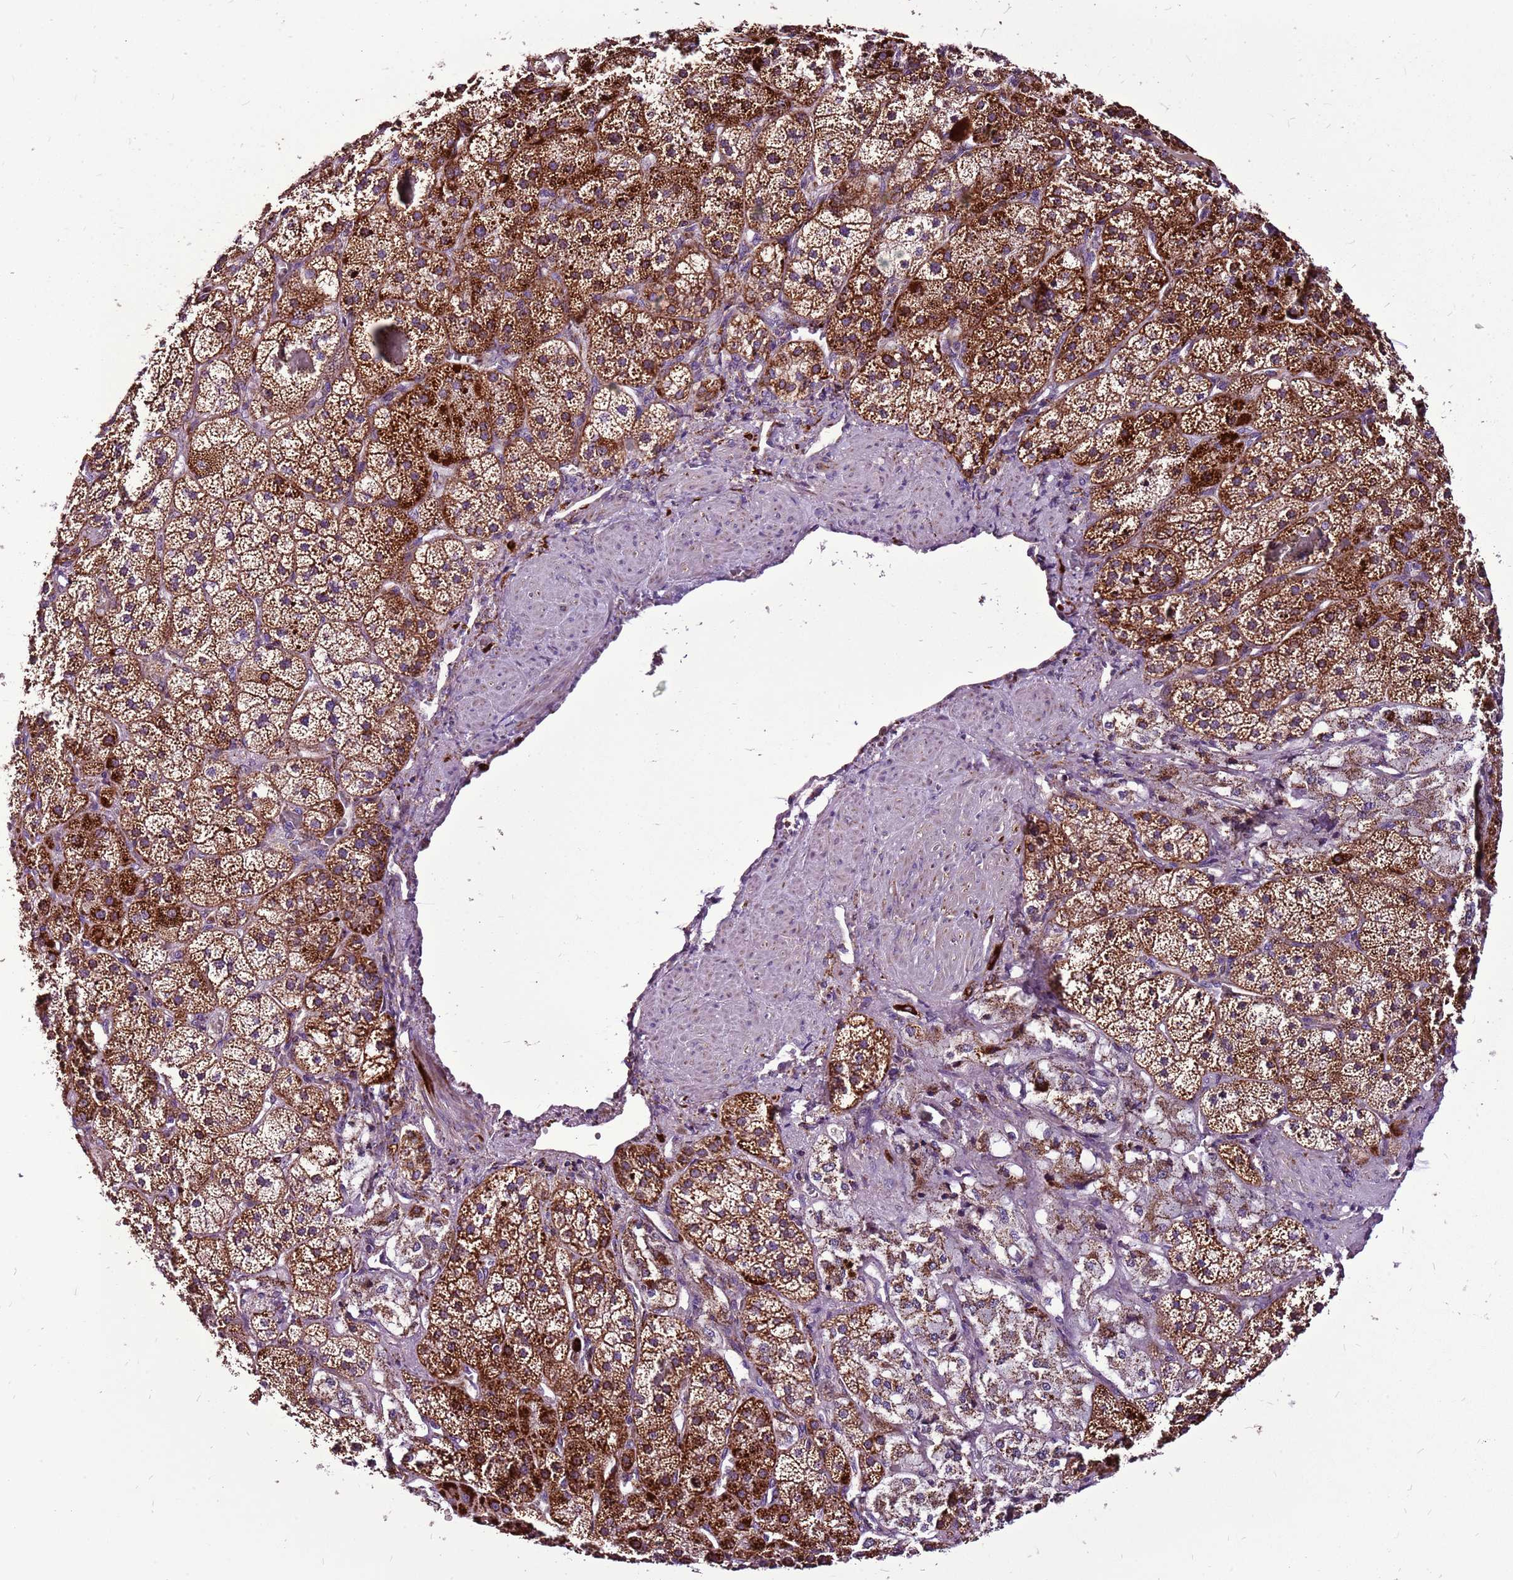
{"staining": {"intensity": "strong", "quantity": ">75%", "location": "cytoplasmic/membranous"}, "tissue": "adrenal gland", "cell_type": "Glandular cells", "image_type": "normal", "snomed": [{"axis": "morphology", "description": "Normal tissue, NOS"}, {"axis": "topography", "description": "Adrenal gland"}], "caption": "Protein staining displays strong cytoplasmic/membranous expression in about >75% of glandular cells in unremarkable adrenal gland.", "gene": "GCDH", "patient": {"sex": "male", "age": 57}}